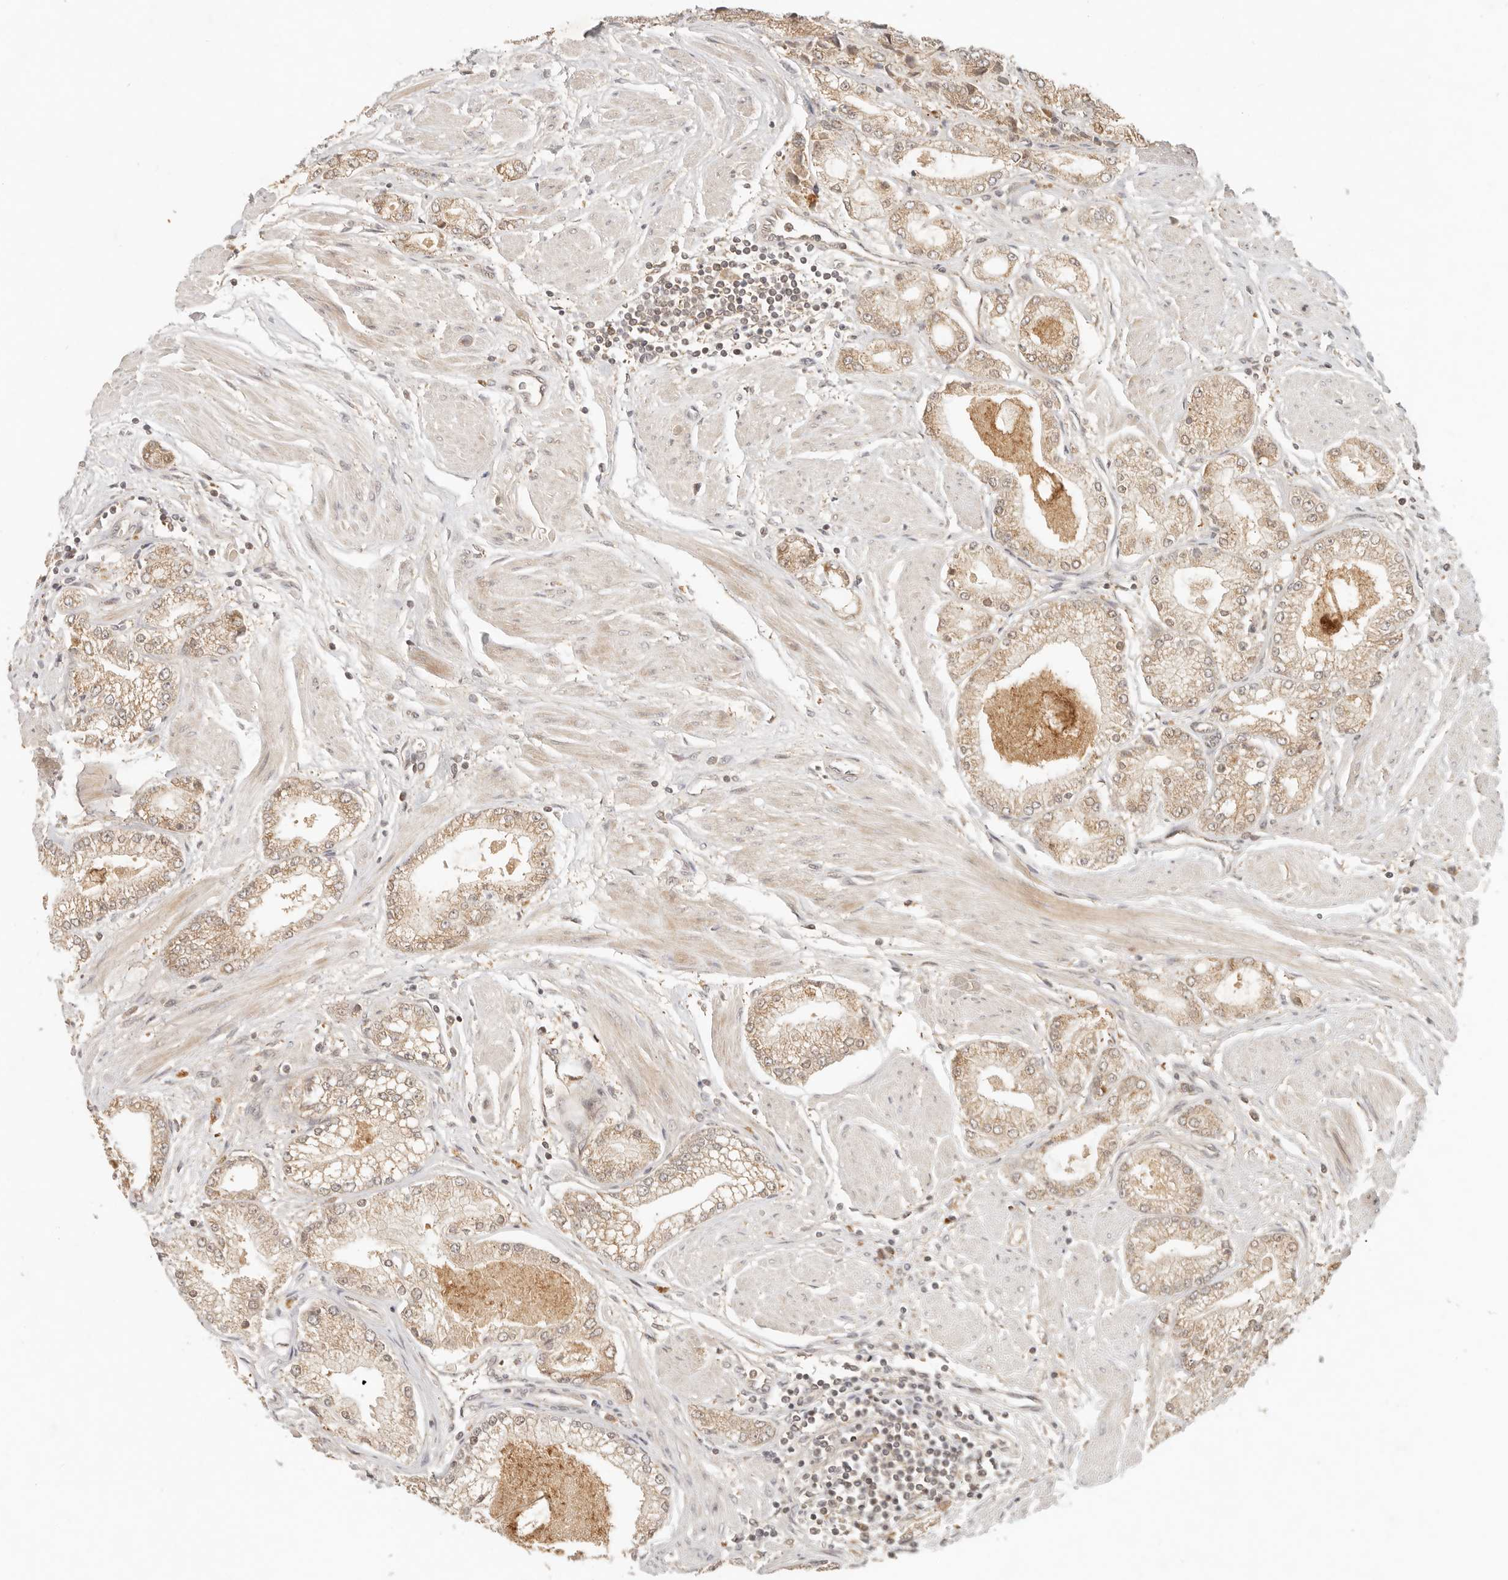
{"staining": {"intensity": "weak", "quantity": ">75%", "location": "cytoplasmic/membranous,nuclear"}, "tissue": "prostate cancer", "cell_type": "Tumor cells", "image_type": "cancer", "snomed": [{"axis": "morphology", "description": "Adenocarcinoma, High grade"}, {"axis": "topography", "description": "Prostate"}], "caption": "DAB immunohistochemical staining of prostate cancer shows weak cytoplasmic/membranous and nuclear protein expression in approximately >75% of tumor cells.", "gene": "INTS11", "patient": {"sex": "male", "age": 50}}